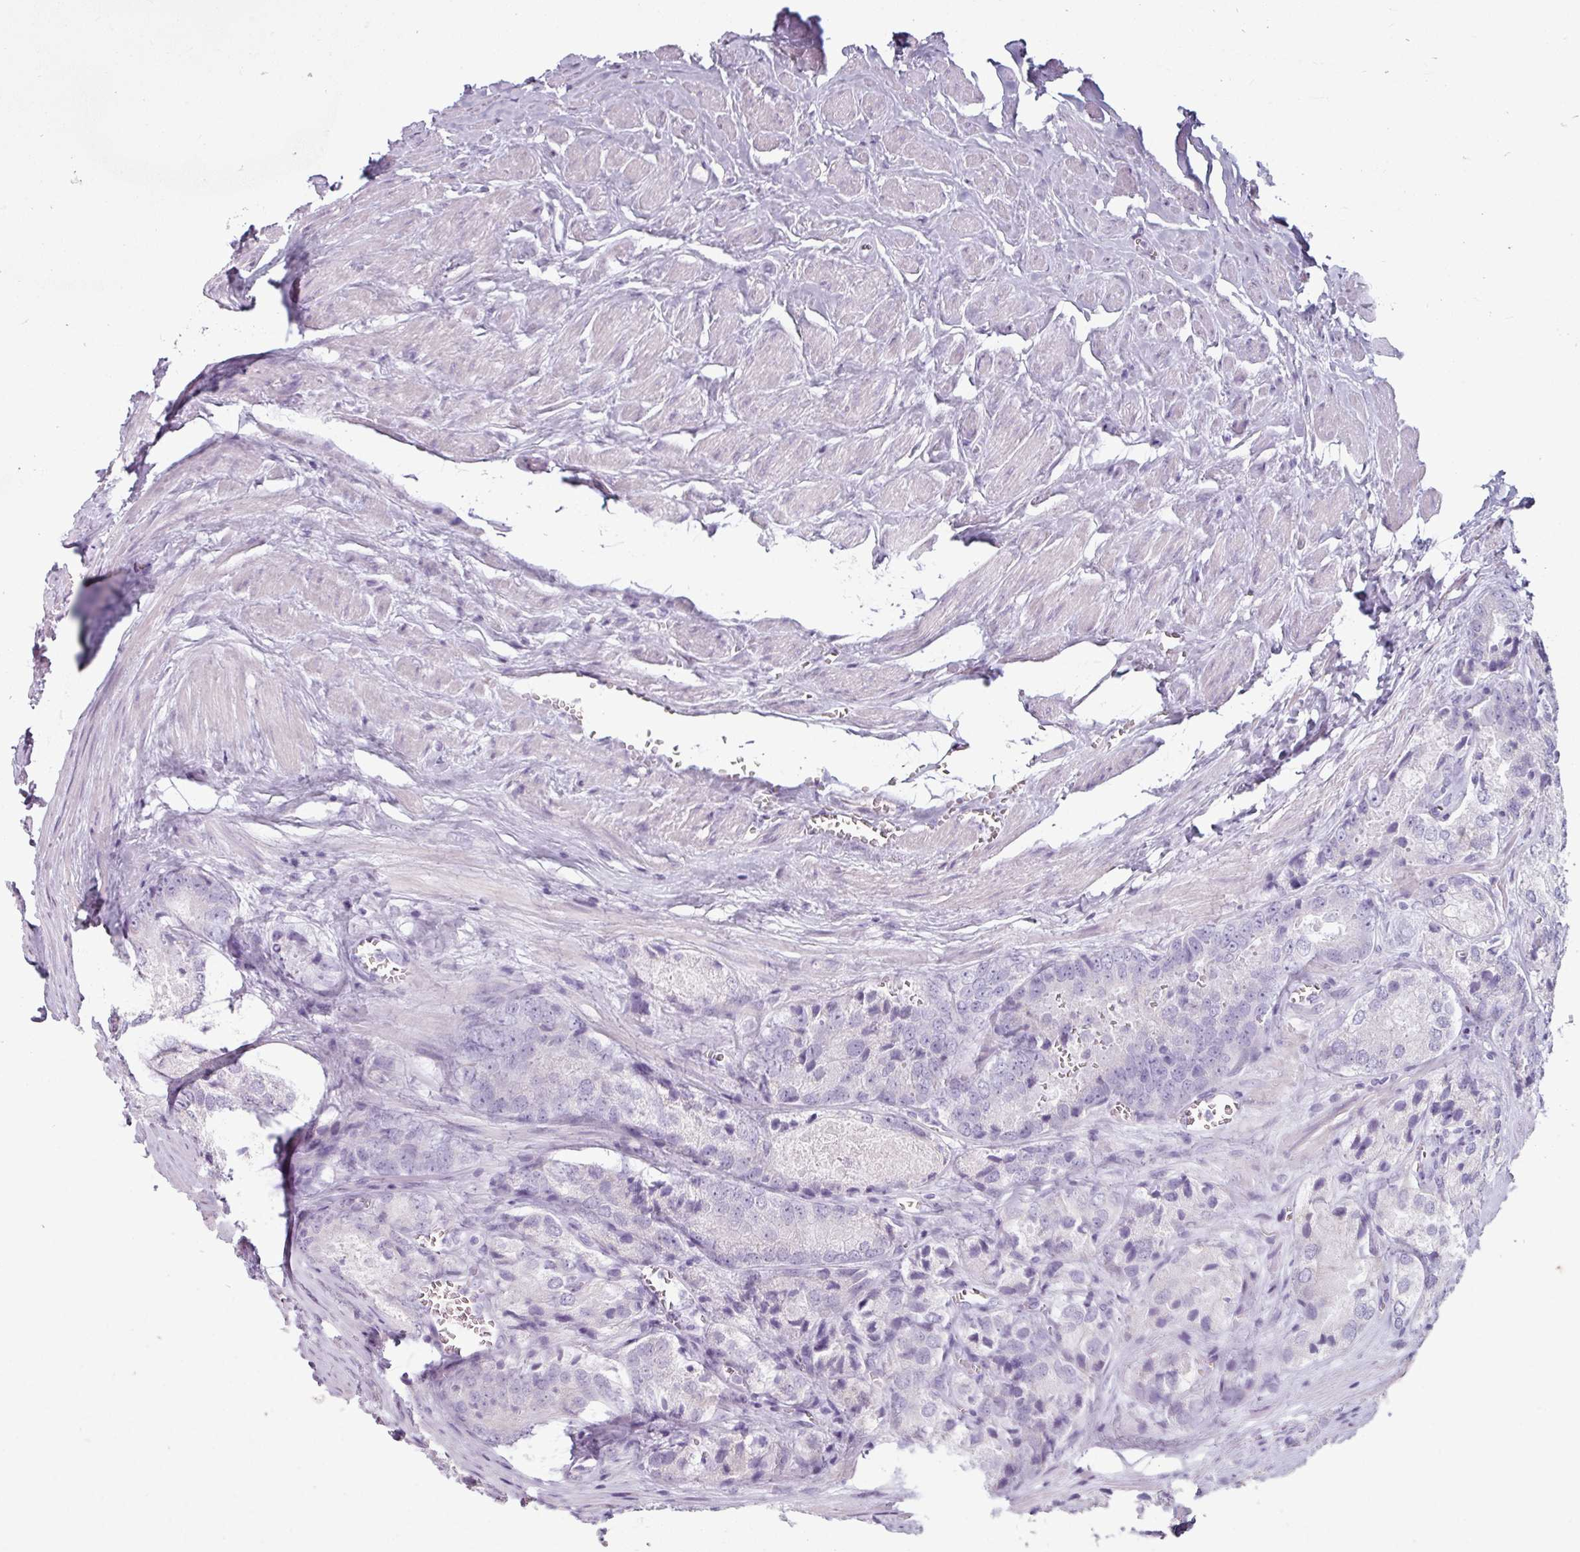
{"staining": {"intensity": "negative", "quantity": "none", "location": "none"}, "tissue": "prostate cancer", "cell_type": "Tumor cells", "image_type": "cancer", "snomed": [{"axis": "morphology", "description": "Adenocarcinoma, Low grade"}, {"axis": "topography", "description": "Prostate"}], "caption": "Immunohistochemistry (IHC) image of neoplastic tissue: adenocarcinoma (low-grade) (prostate) stained with DAB displays no significant protein staining in tumor cells. The staining was performed using DAB (3,3'-diaminobenzidine) to visualize the protein expression in brown, while the nuclei were stained in blue with hematoxylin (Magnification: 20x).", "gene": "CLCA1", "patient": {"sex": "male", "age": 68}}